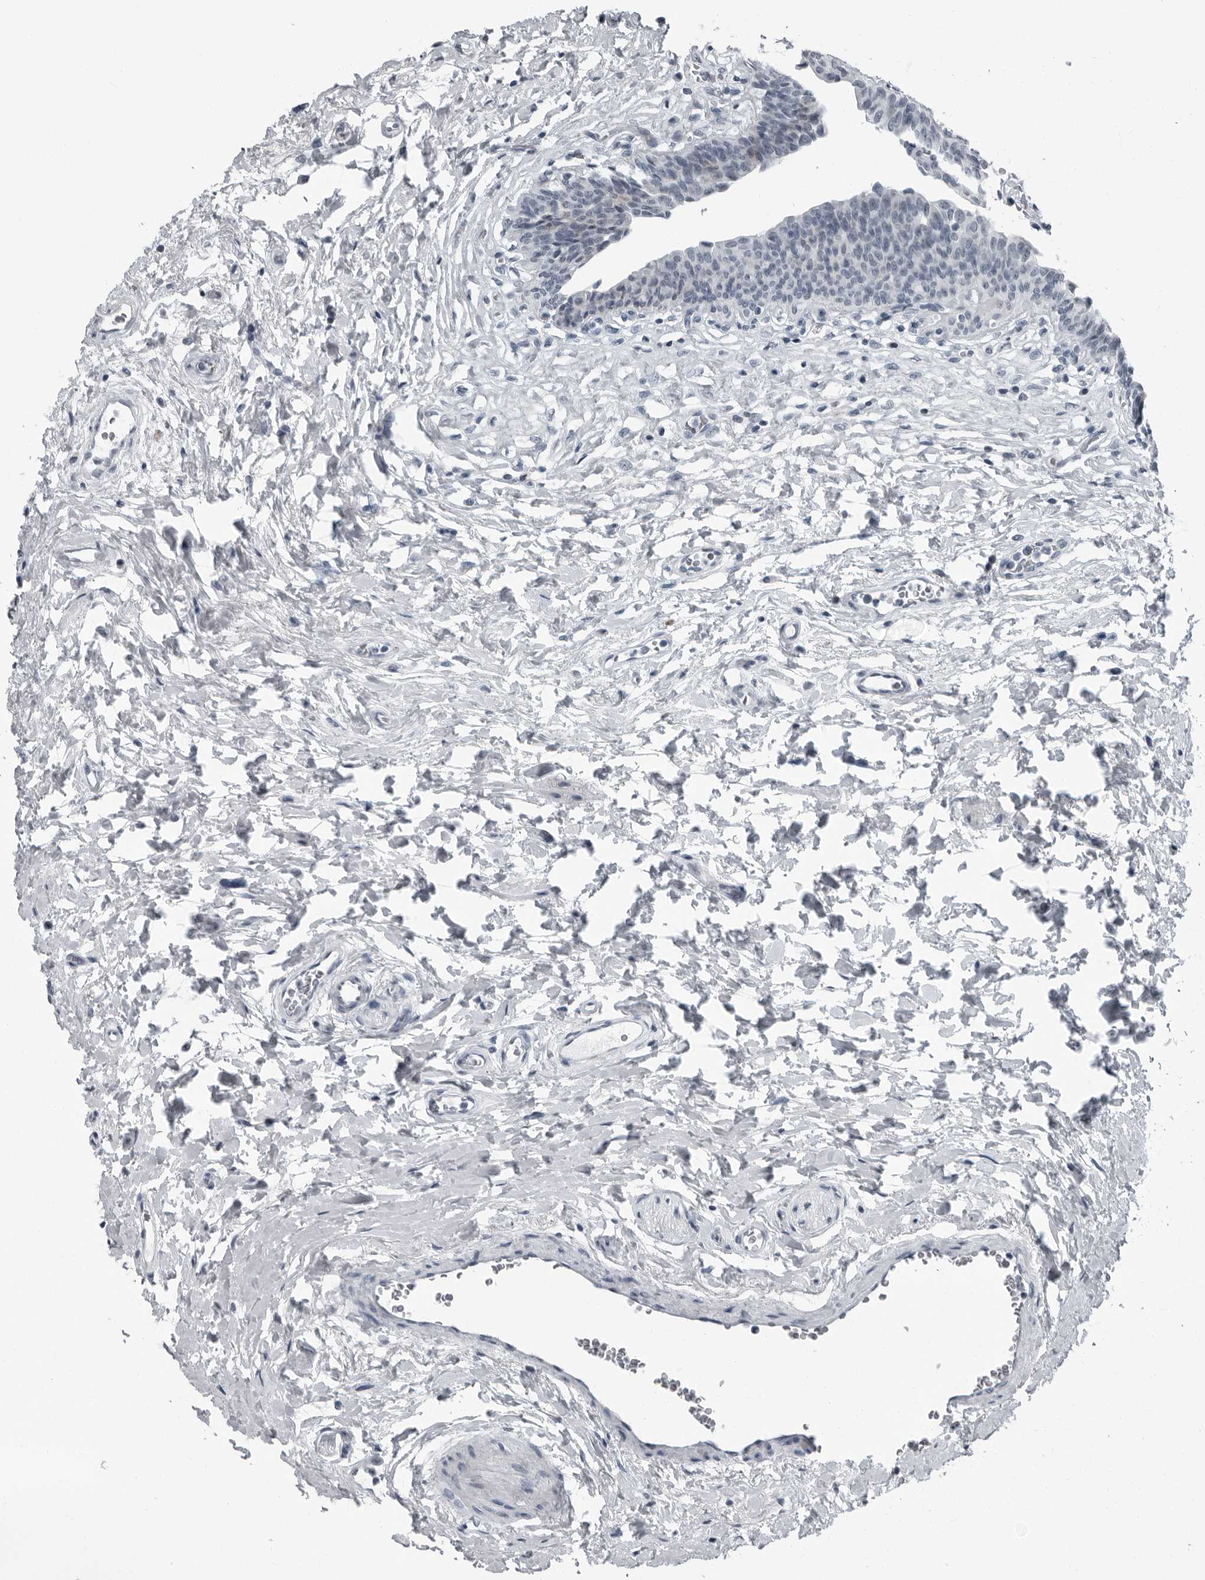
{"staining": {"intensity": "negative", "quantity": "none", "location": "none"}, "tissue": "urinary bladder", "cell_type": "Urothelial cells", "image_type": "normal", "snomed": [{"axis": "morphology", "description": "Normal tissue, NOS"}, {"axis": "topography", "description": "Urinary bladder"}], "caption": "High power microscopy photomicrograph of an immunohistochemistry (IHC) photomicrograph of benign urinary bladder, revealing no significant positivity in urothelial cells.", "gene": "PDCD11", "patient": {"sex": "male", "age": 83}}